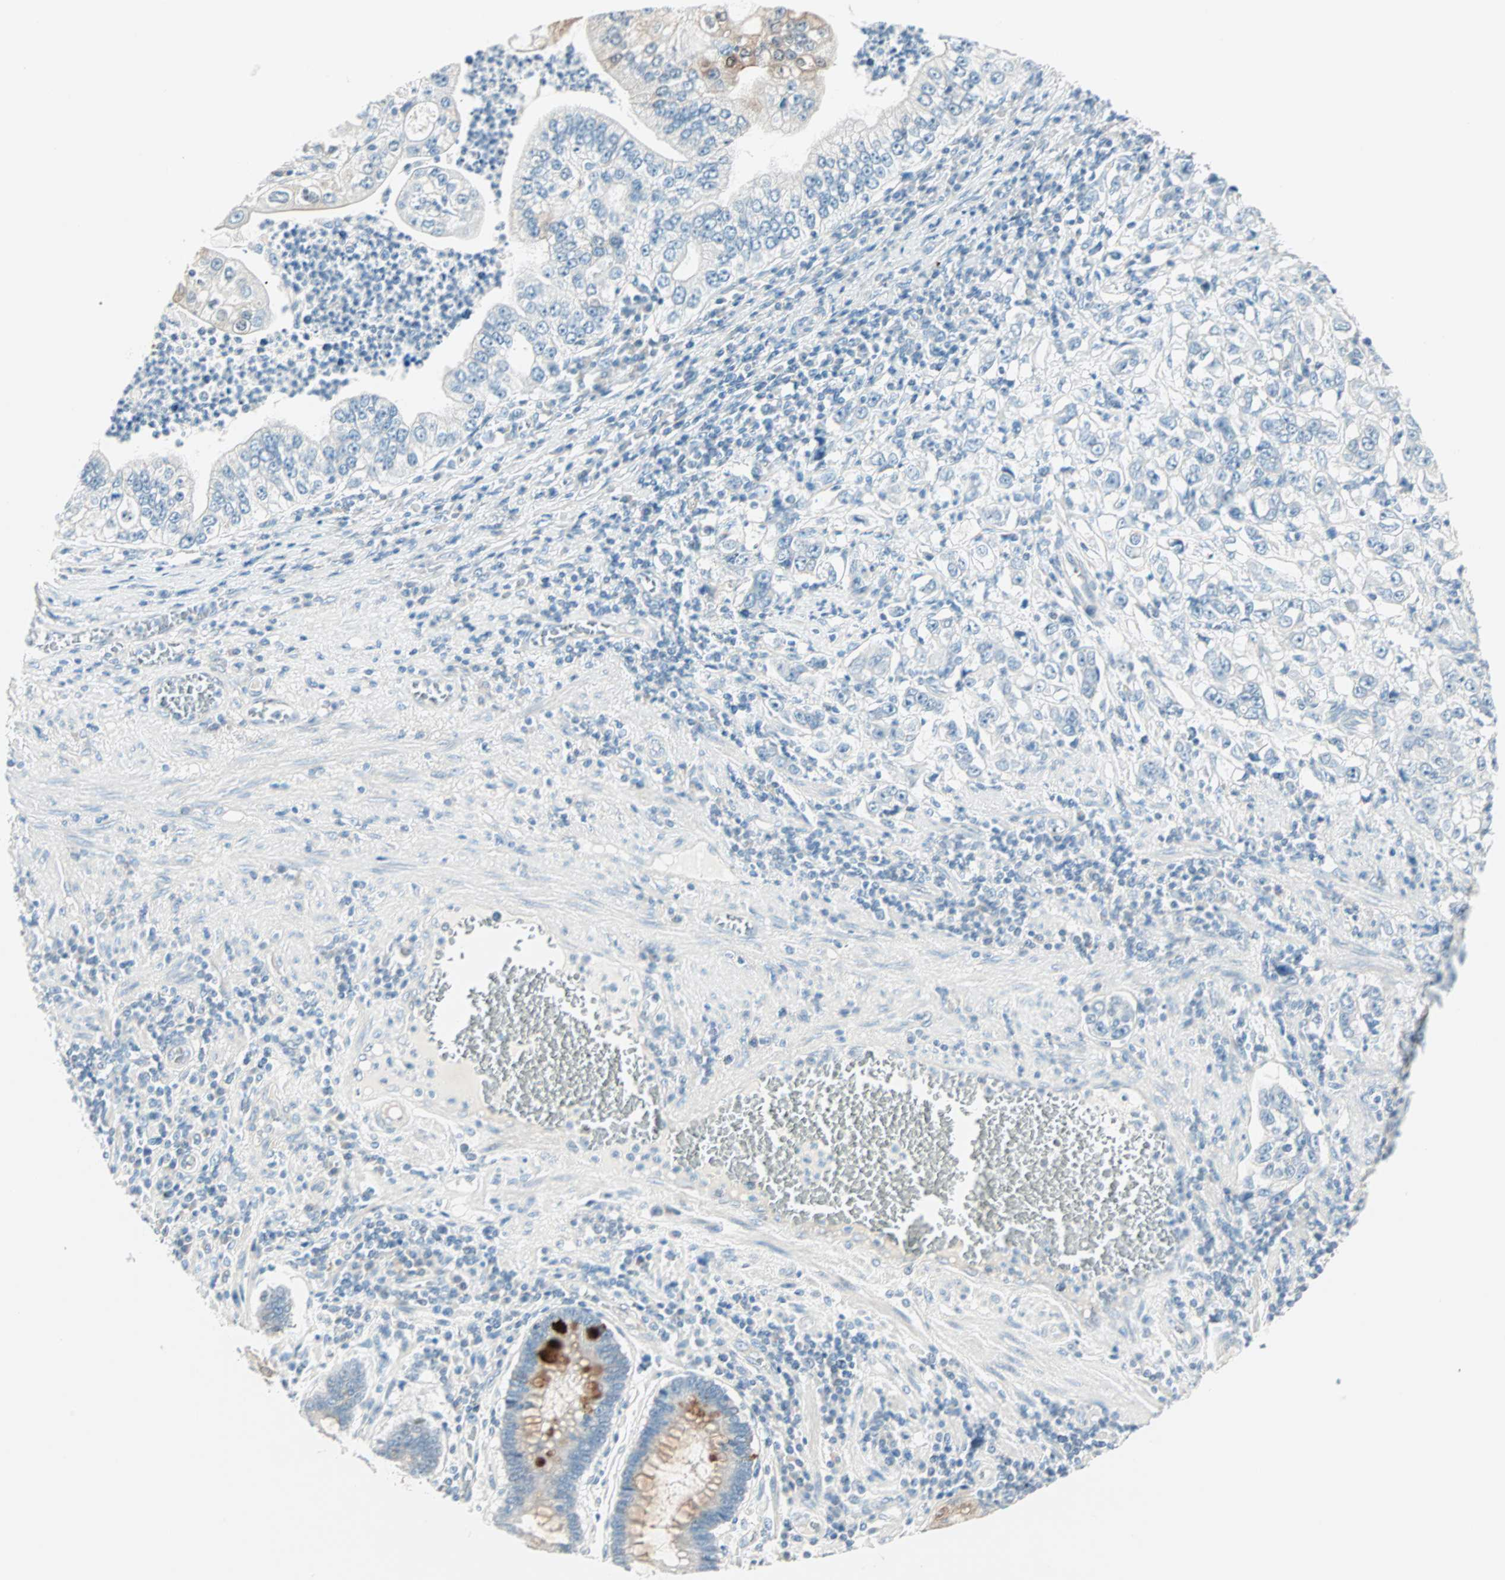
{"staining": {"intensity": "negative", "quantity": "none", "location": "none"}, "tissue": "stomach cancer", "cell_type": "Tumor cells", "image_type": "cancer", "snomed": [{"axis": "morphology", "description": "Adenocarcinoma, NOS"}, {"axis": "topography", "description": "Stomach, lower"}], "caption": "Tumor cells show no significant protein expression in adenocarcinoma (stomach).", "gene": "SULT1C2", "patient": {"sex": "female", "age": 72}}